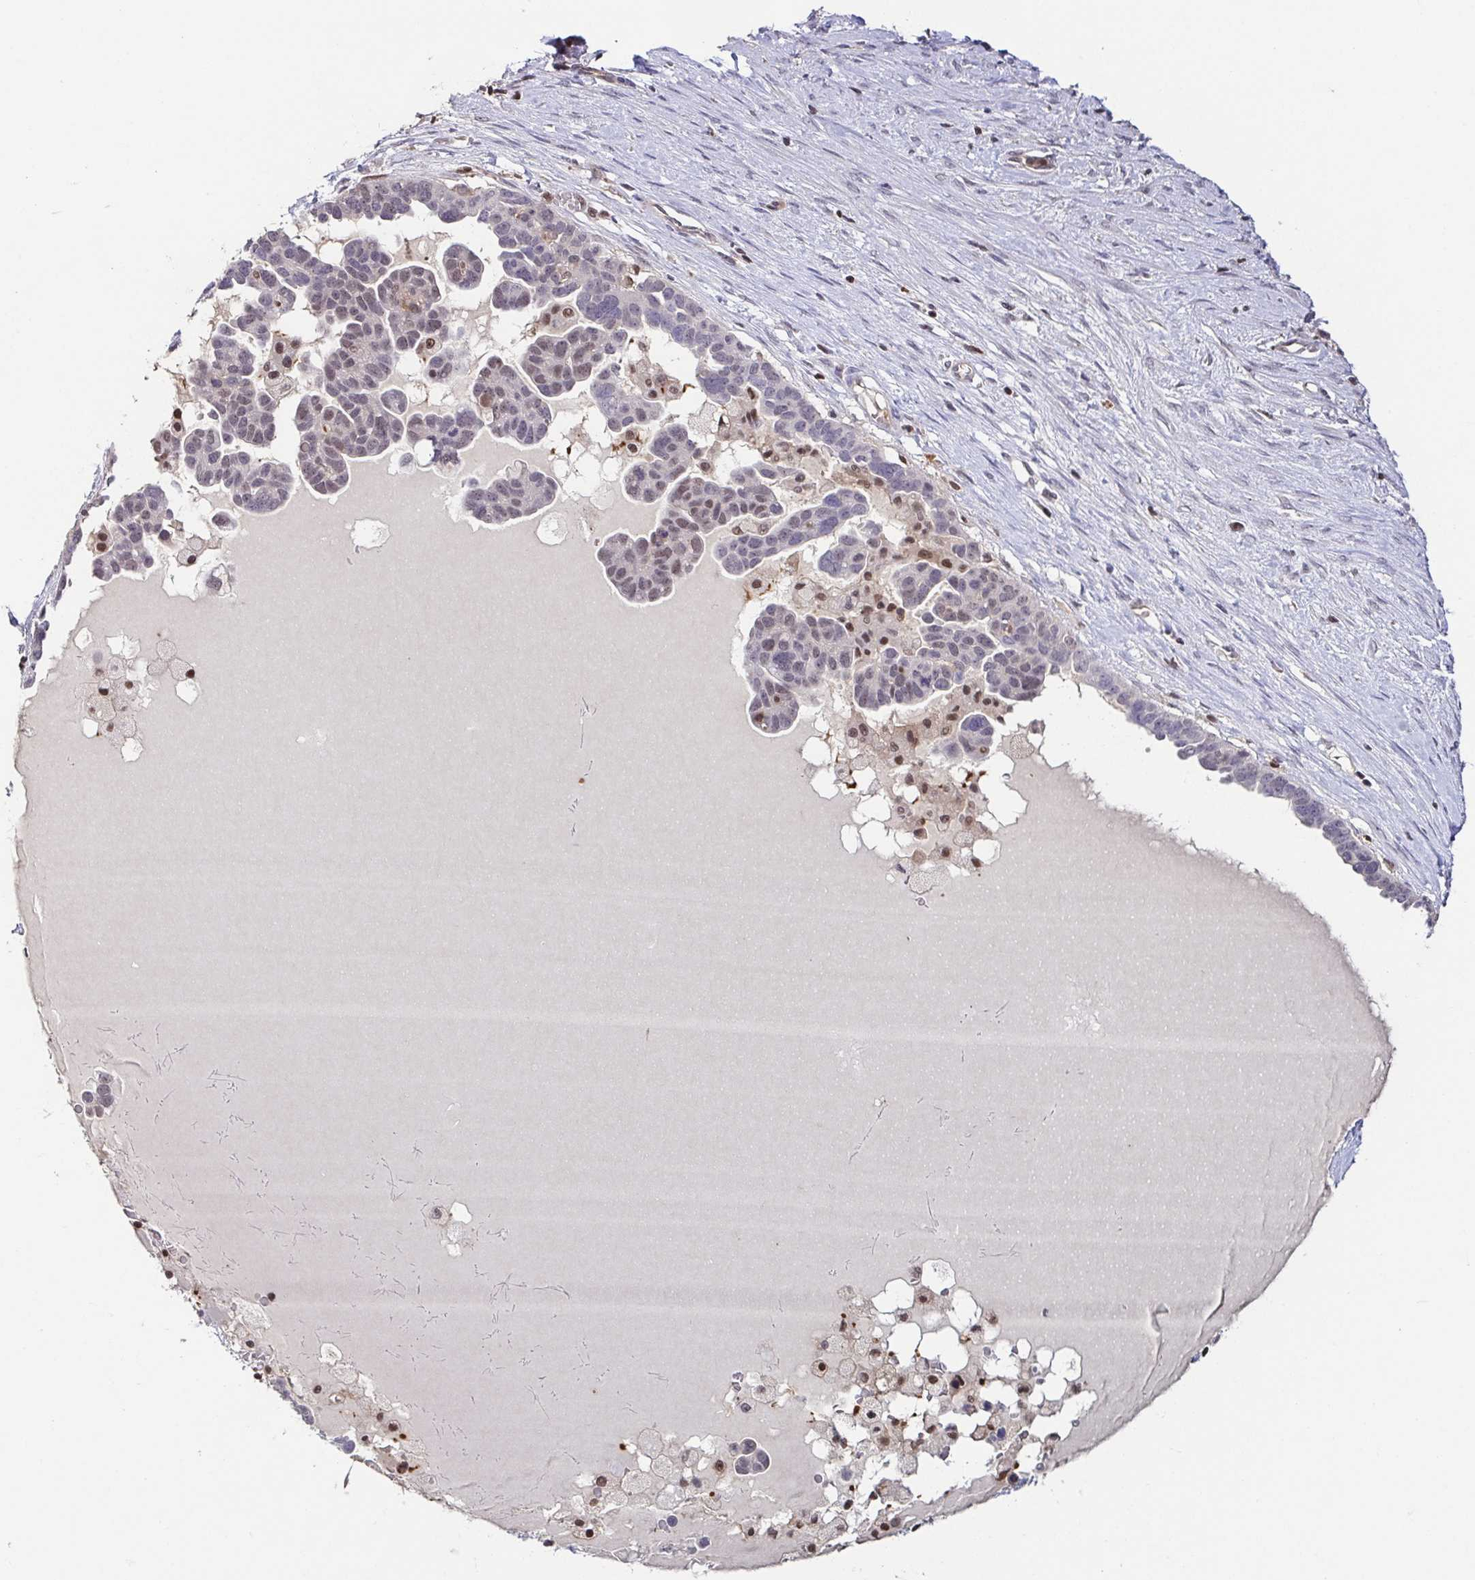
{"staining": {"intensity": "moderate", "quantity": "25%-75%", "location": "nuclear"}, "tissue": "ovarian cancer", "cell_type": "Tumor cells", "image_type": "cancer", "snomed": [{"axis": "morphology", "description": "Cystadenocarcinoma, serous, NOS"}, {"axis": "topography", "description": "Ovary"}], "caption": "A high-resolution micrograph shows IHC staining of ovarian cancer (serous cystadenocarcinoma), which reveals moderate nuclear expression in approximately 25%-75% of tumor cells. (IHC, brightfield microscopy, high magnification).", "gene": "PSMB9", "patient": {"sex": "female", "age": 54}}